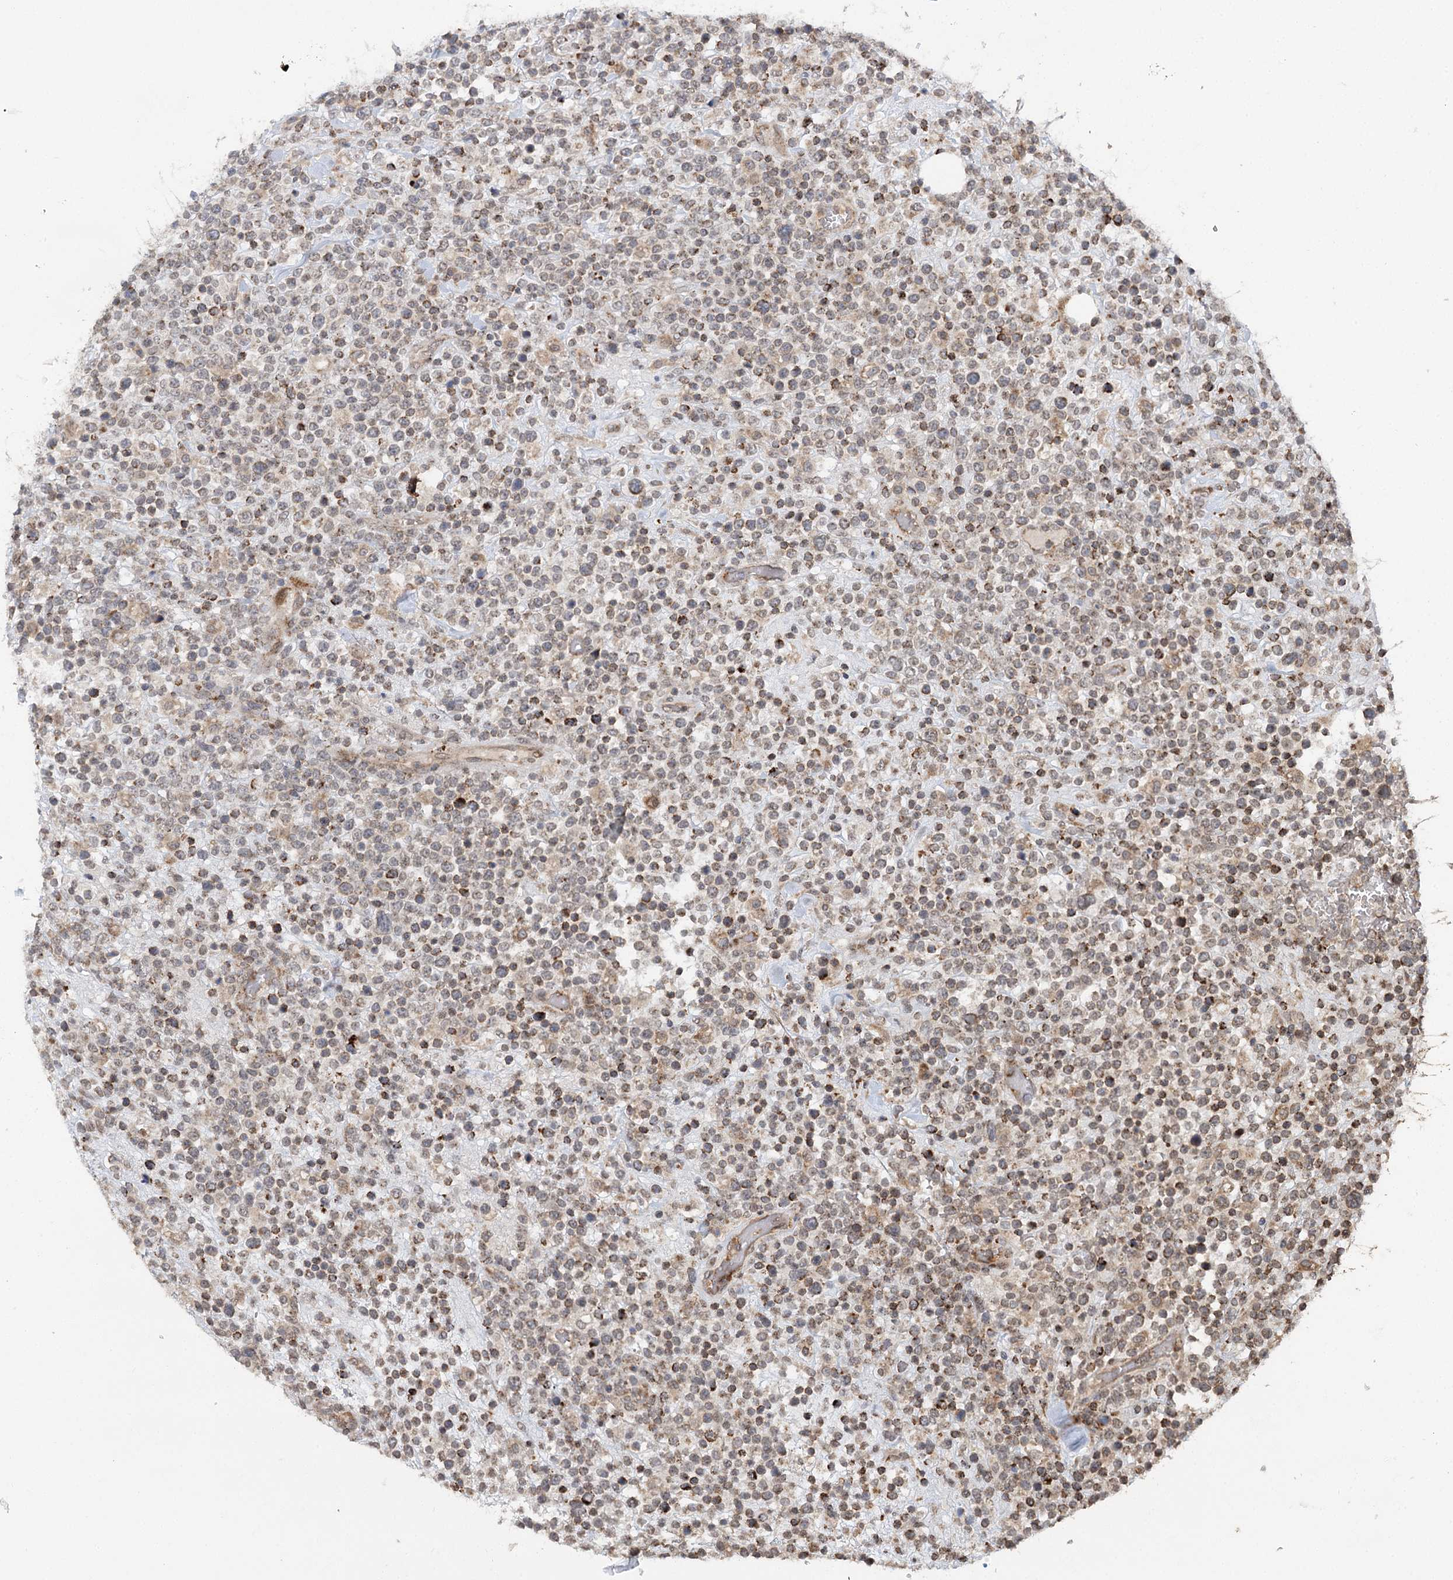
{"staining": {"intensity": "moderate", "quantity": "25%-75%", "location": "cytoplasmic/membranous"}, "tissue": "lymphoma", "cell_type": "Tumor cells", "image_type": "cancer", "snomed": [{"axis": "morphology", "description": "Malignant lymphoma, non-Hodgkin's type, High grade"}, {"axis": "topography", "description": "Colon"}], "caption": "Immunohistochemistry (IHC) histopathology image of lymphoma stained for a protein (brown), which reveals medium levels of moderate cytoplasmic/membranous staining in about 25%-75% of tumor cells.", "gene": "ZNRF3", "patient": {"sex": "female", "age": 53}}